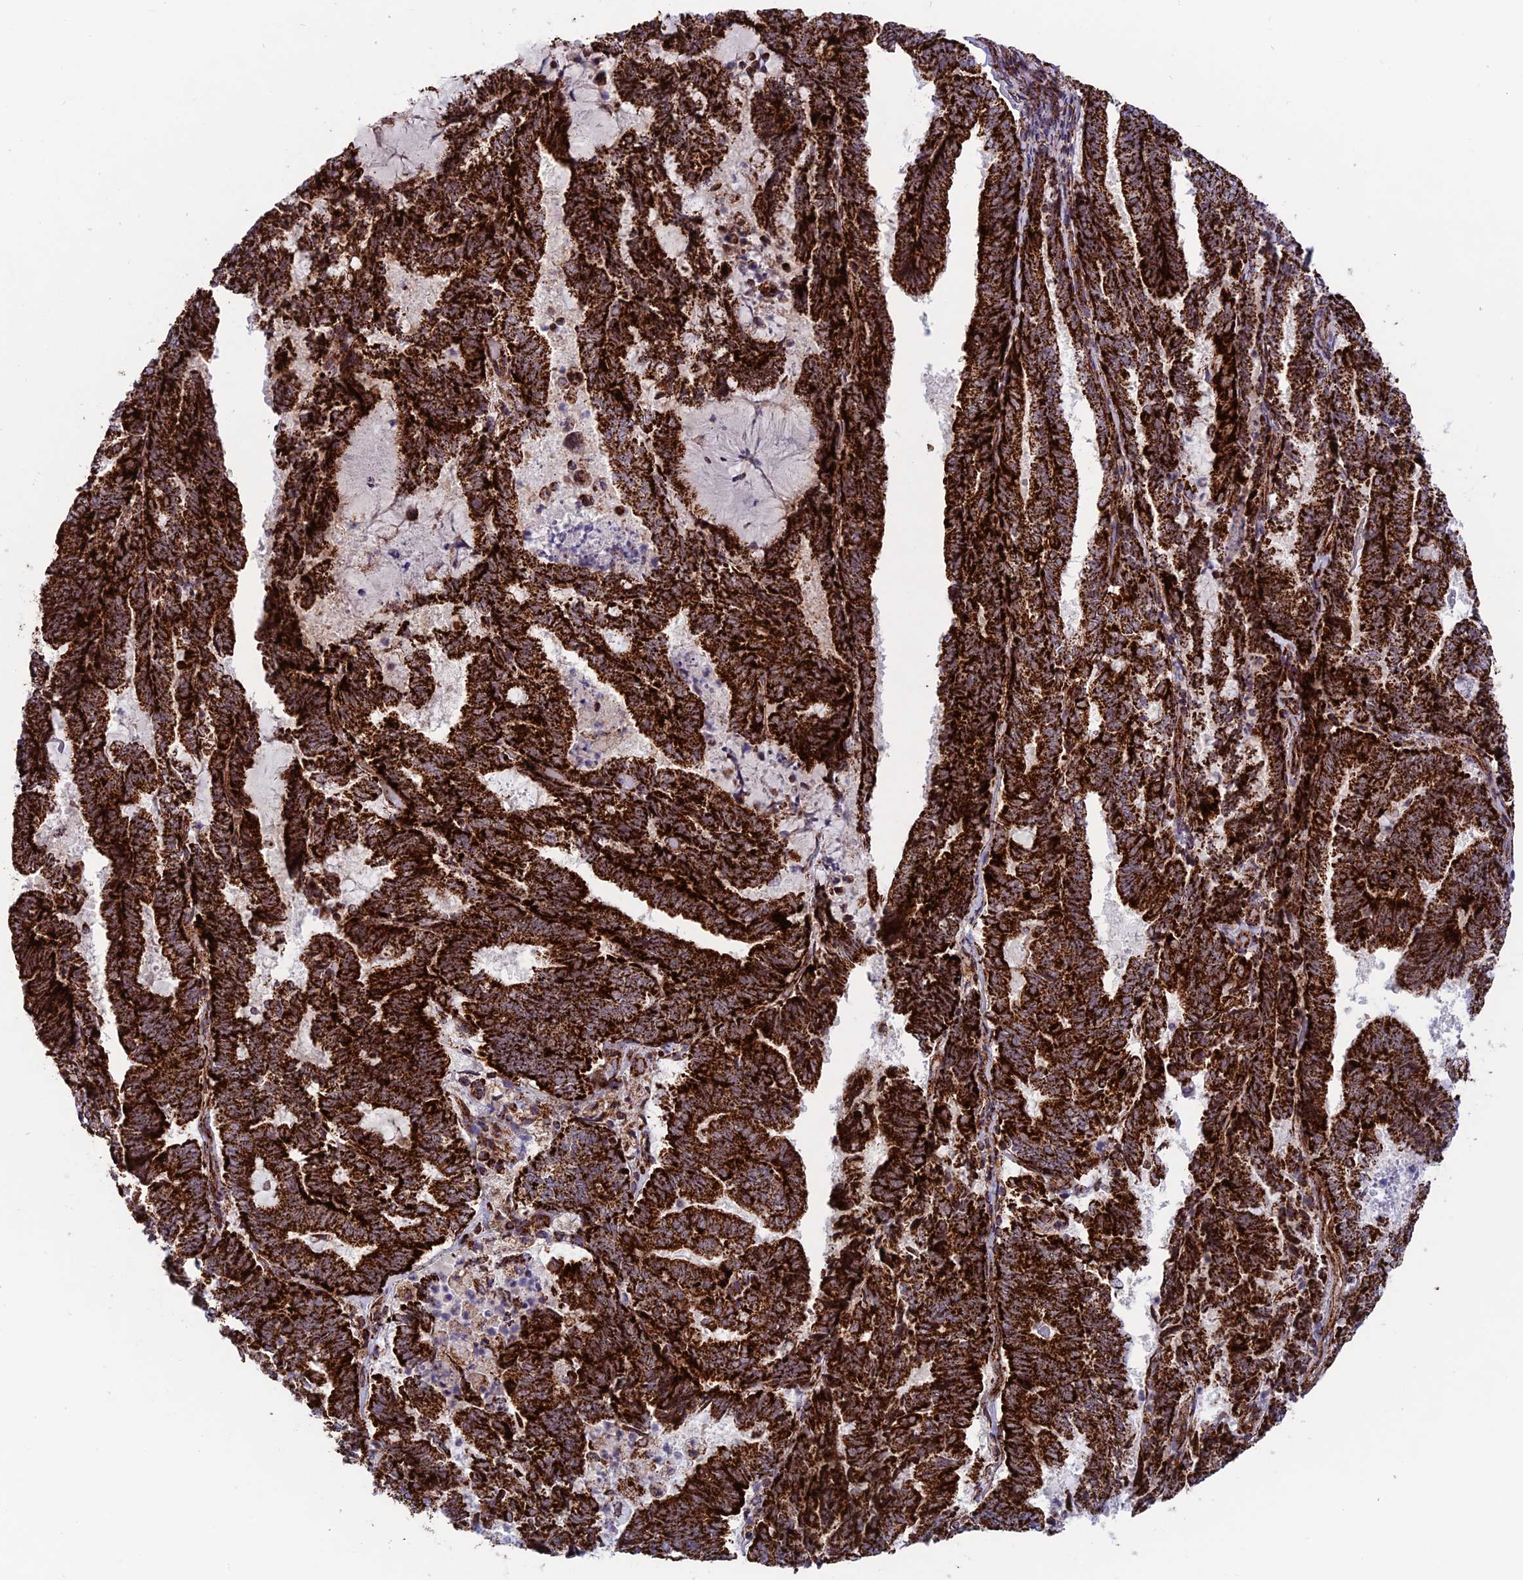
{"staining": {"intensity": "strong", "quantity": ">75%", "location": "cytoplasmic/membranous"}, "tissue": "endometrial cancer", "cell_type": "Tumor cells", "image_type": "cancer", "snomed": [{"axis": "morphology", "description": "Adenocarcinoma, NOS"}, {"axis": "topography", "description": "Endometrium"}], "caption": "Tumor cells demonstrate high levels of strong cytoplasmic/membranous positivity in approximately >75% of cells in endometrial cancer (adenocarcinoma).", "gene": "MRPS18B", "patient": {"sex": "female", "age": 80}}